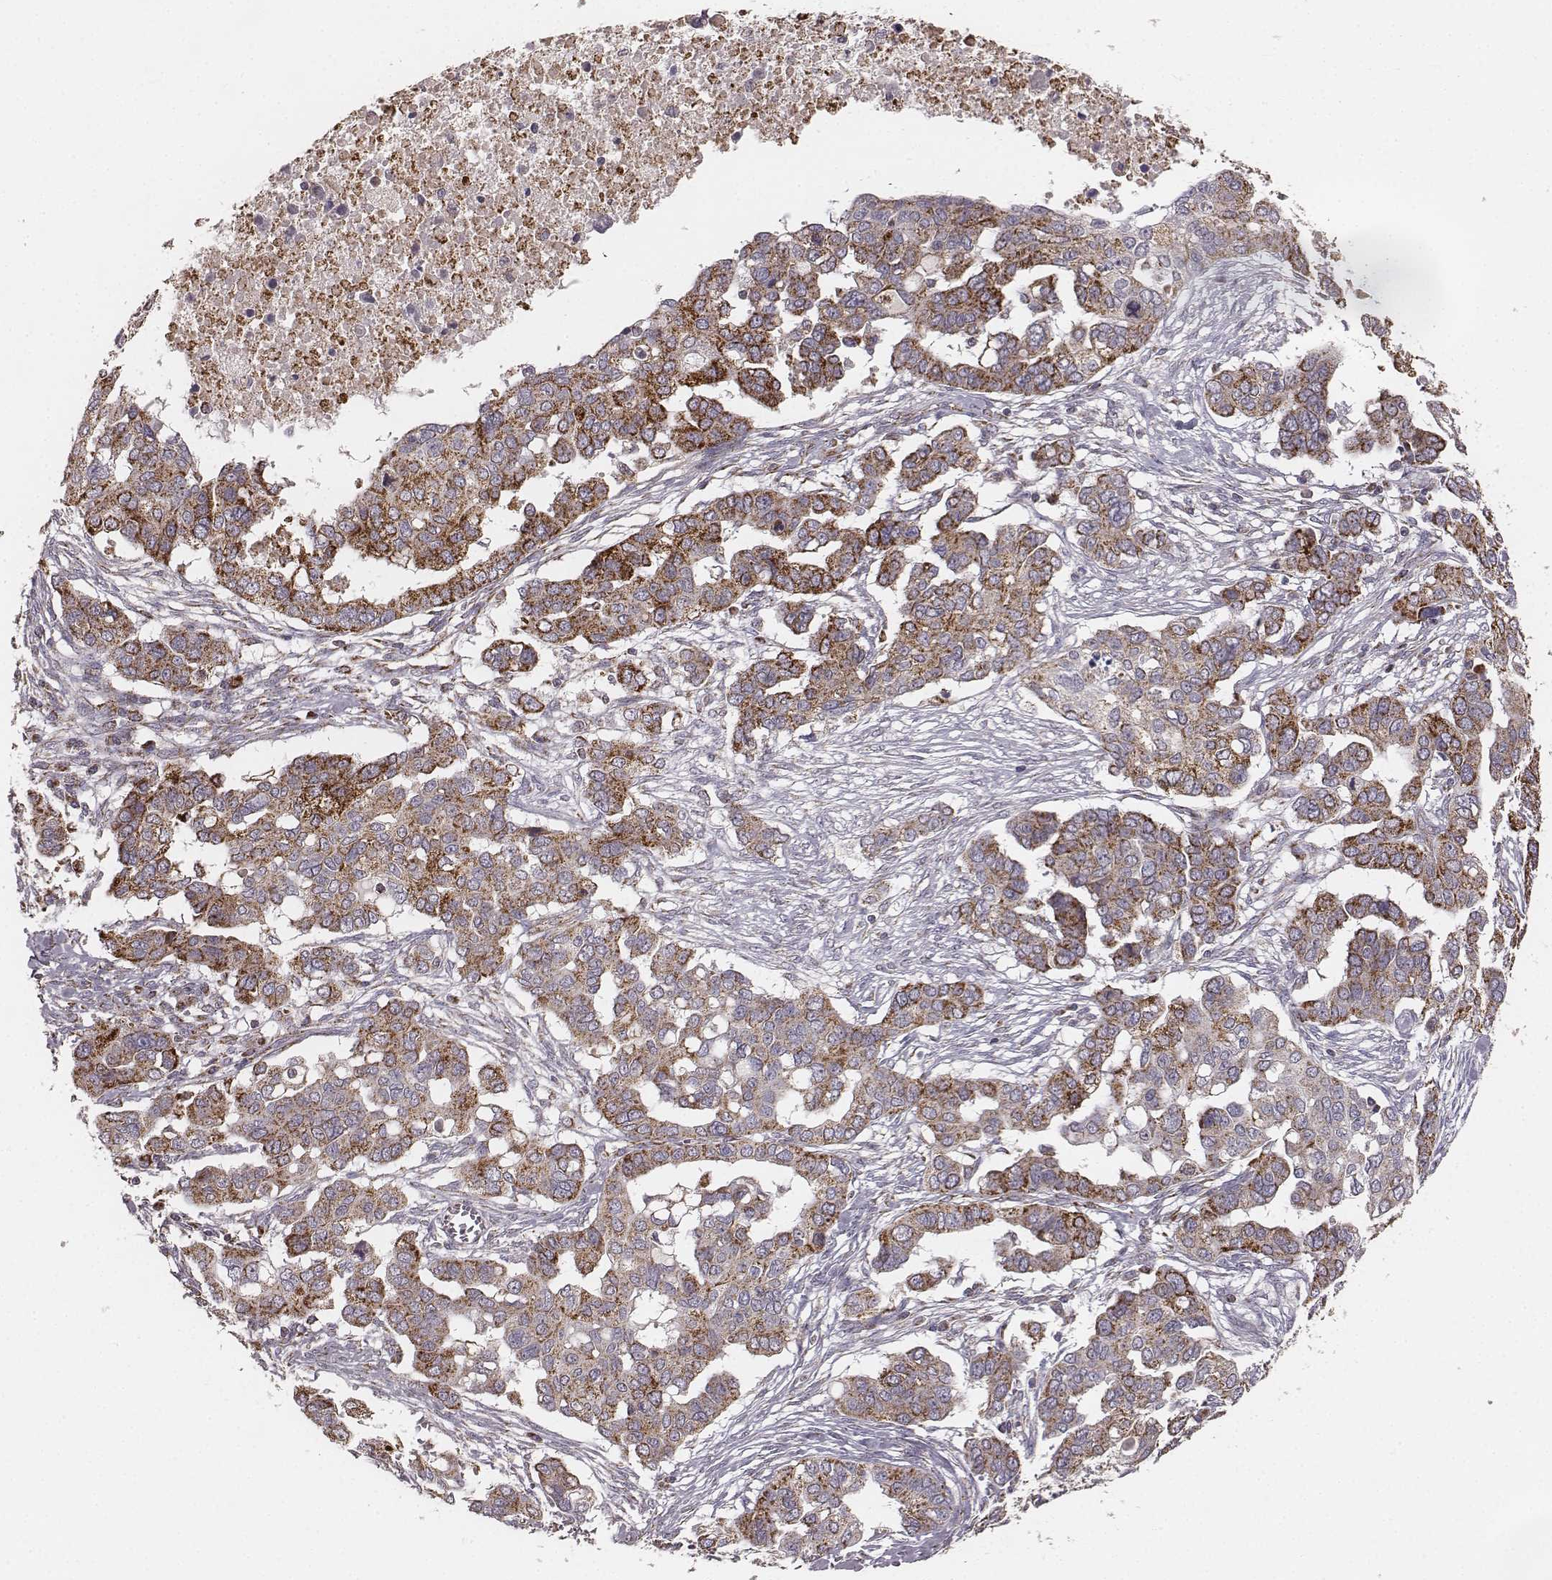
{"staining": {"intensity": "strong", "quantity": ">75%", "location": "cytoplasmic/membranous"}, "tissue": "ovarian cancer", "cell_type": "Tumor cells", "image_type": "cancer", "snomed": [{"axis": "morphology", "description": "Carcinoma, endometroid"}, {"axis": "topography", "description": "Ovary"}], "caption": "Human endometroid carcinoma (ovarian) stained with a protein marker displays strong staining in tumor cells.", "gene": "TUFM", "patient": {"sex": "female", "age": 78}}